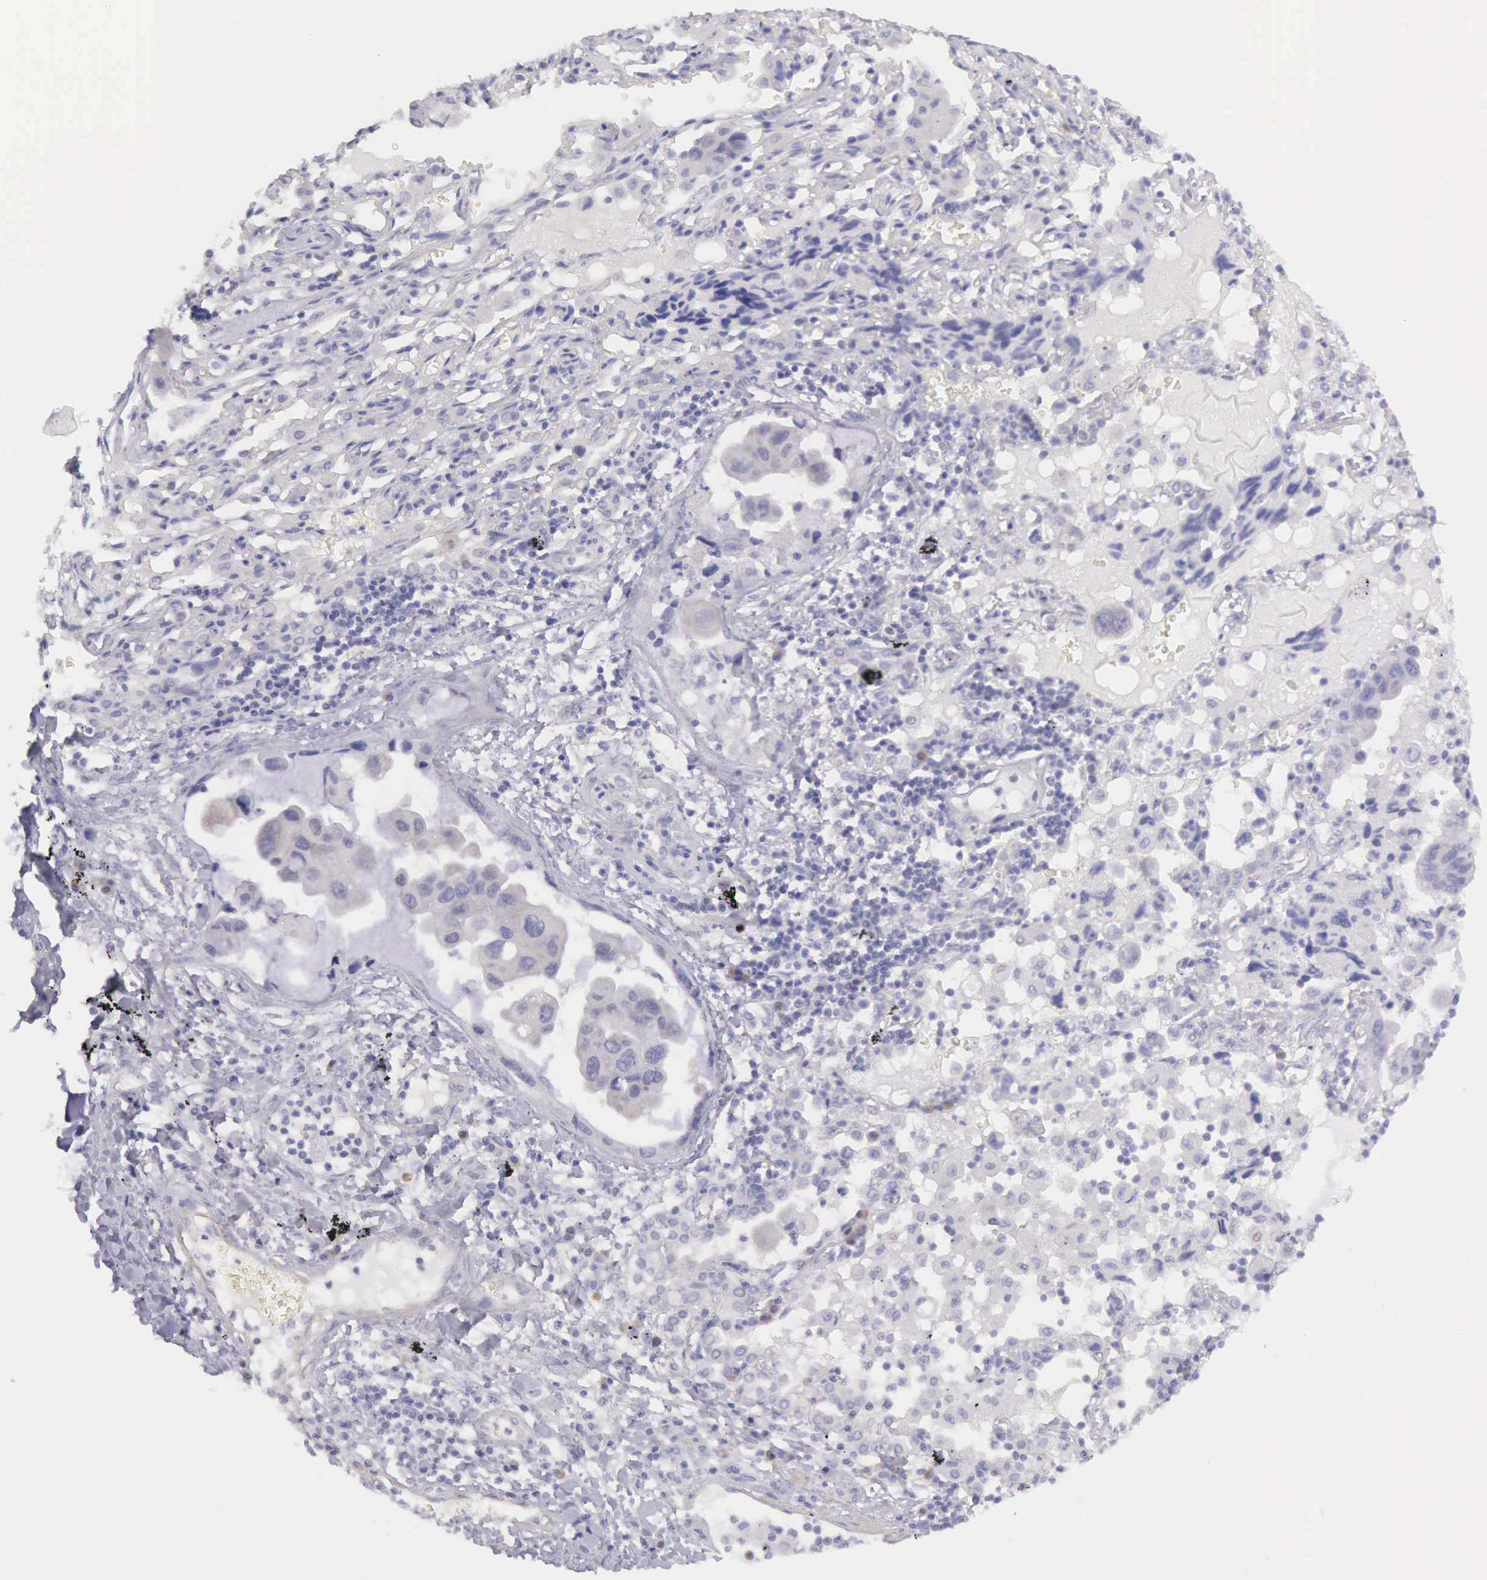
{"staining": {"intensity": "weak", "quantity": "25%-75%", "location": "cytoplasmic/membranous"}, "tissue": "lung cancer", "cell_type": "Tumor cells", "image_type": "cancer", "snomed": [{"axis": "morphology", "description": "Adenocarcinoma, NOS"}, {"axis": "topography", "description": "Lung"}], "caption": "Immunohistochemistry of human lung cancer reveals low levels of weak cytoplasmic/membranous expression in approximately 25%-75% of tumor cells. The protein of interest is stained brown, and the nuclei are stained in blue (DAB IHC with brightfield microscopy, high magnification).", "gene": "ARFGAP3", "patient": {"sex": "male", "age": 64}}